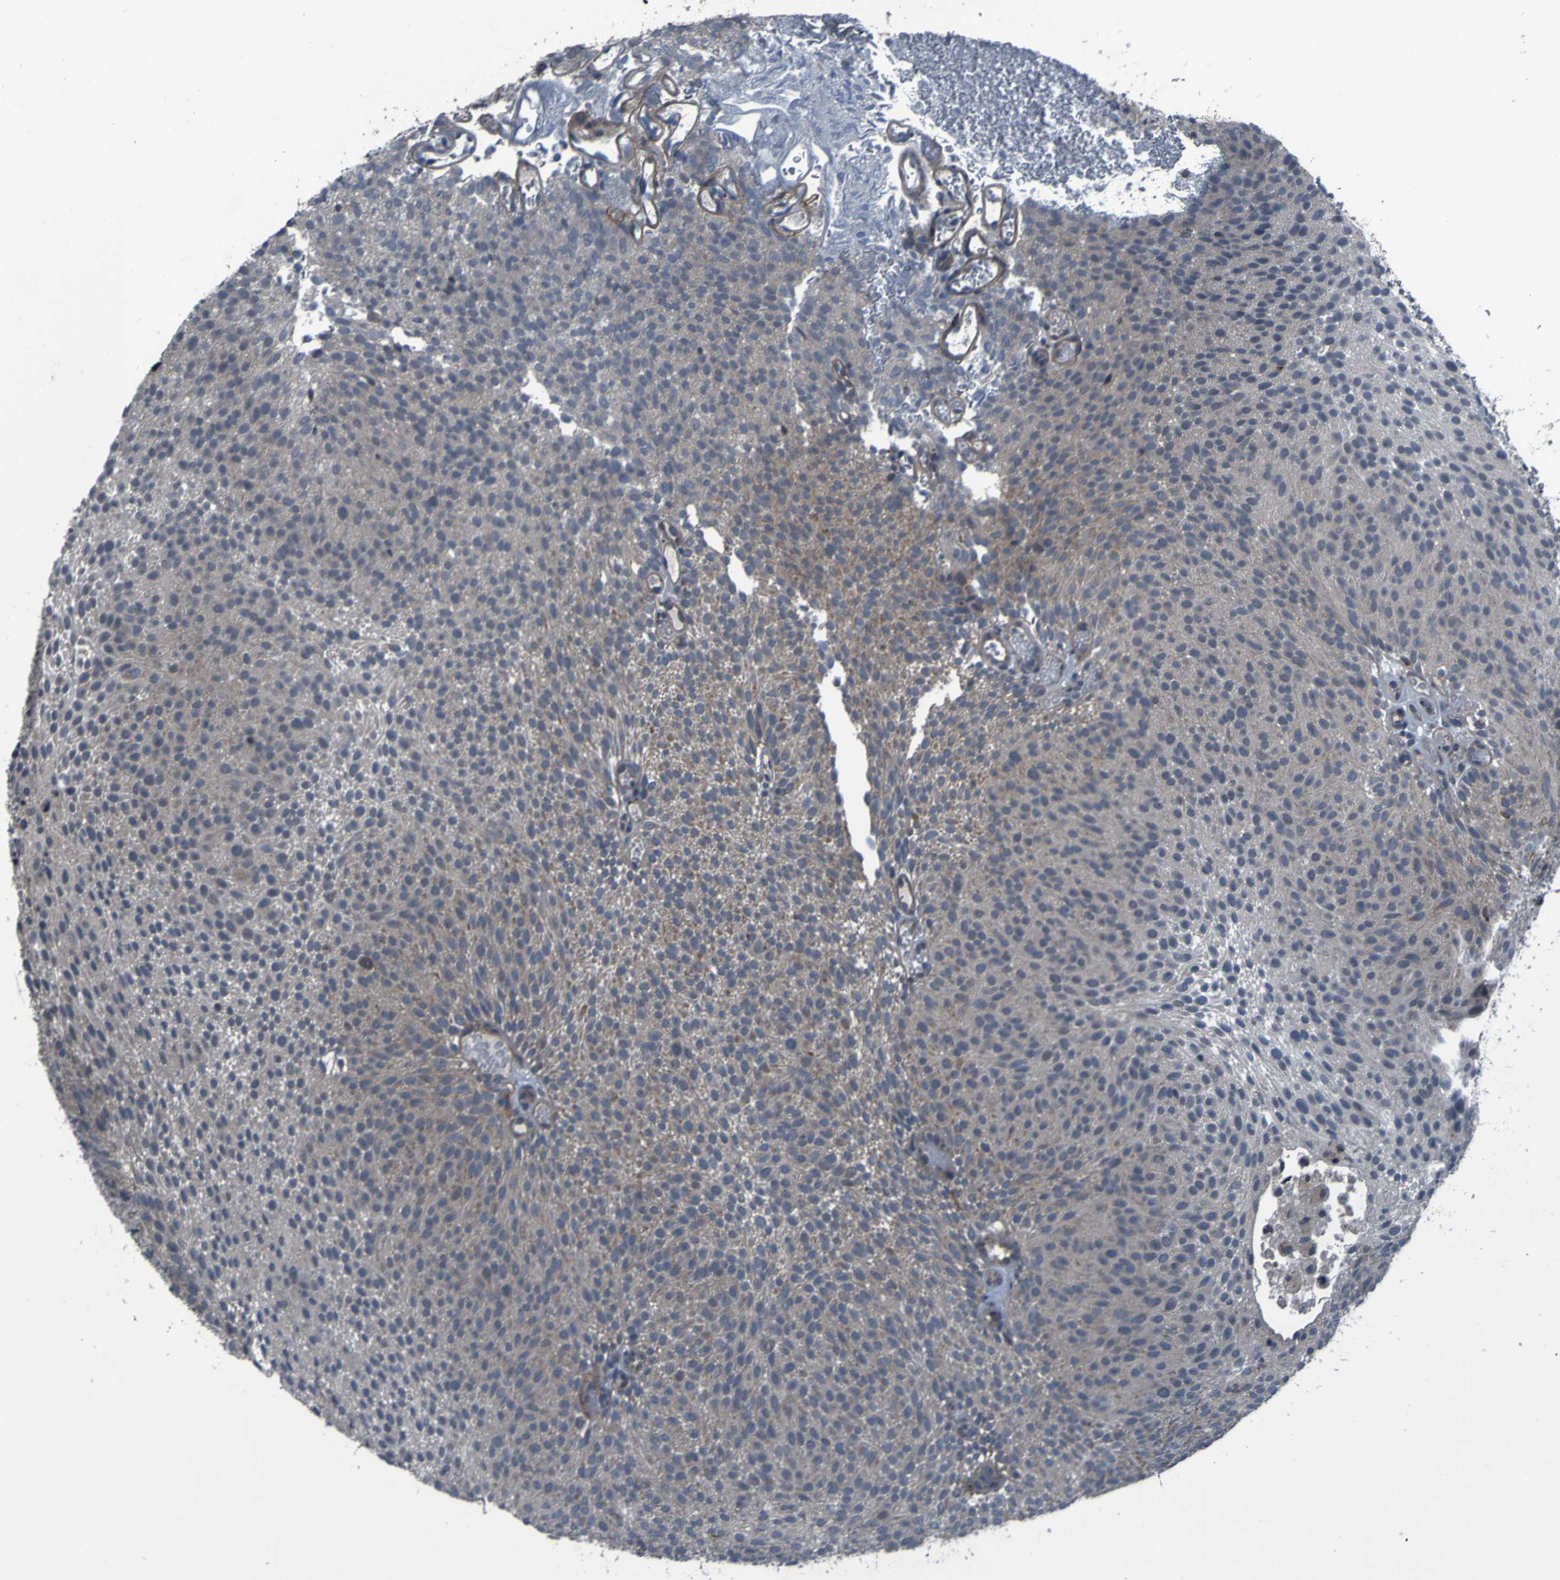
{"staining": {"intensity": "weak", "quantity": ">75%", "location": "cytoplasmic/membranous"}, "tissue": "urothelial cancer", "cell_type": "Tumor cells", "image_type": "cancer", "snomed": [{"axis": "morphology", "description": "Urothelial carcinoma, Low grade"}, {"axis": "topography", "description": "Urinary bladder"}], "caption": "Tumor cells exhibit weak cytoplasmic/membranous positivity in about >75% of cells in urothelial cancer. The protein of interest is shown in brown color, while the nuclei are stained blue.", "gene": "OSTM1", "patient": {"sex": "male", "age": 78}}